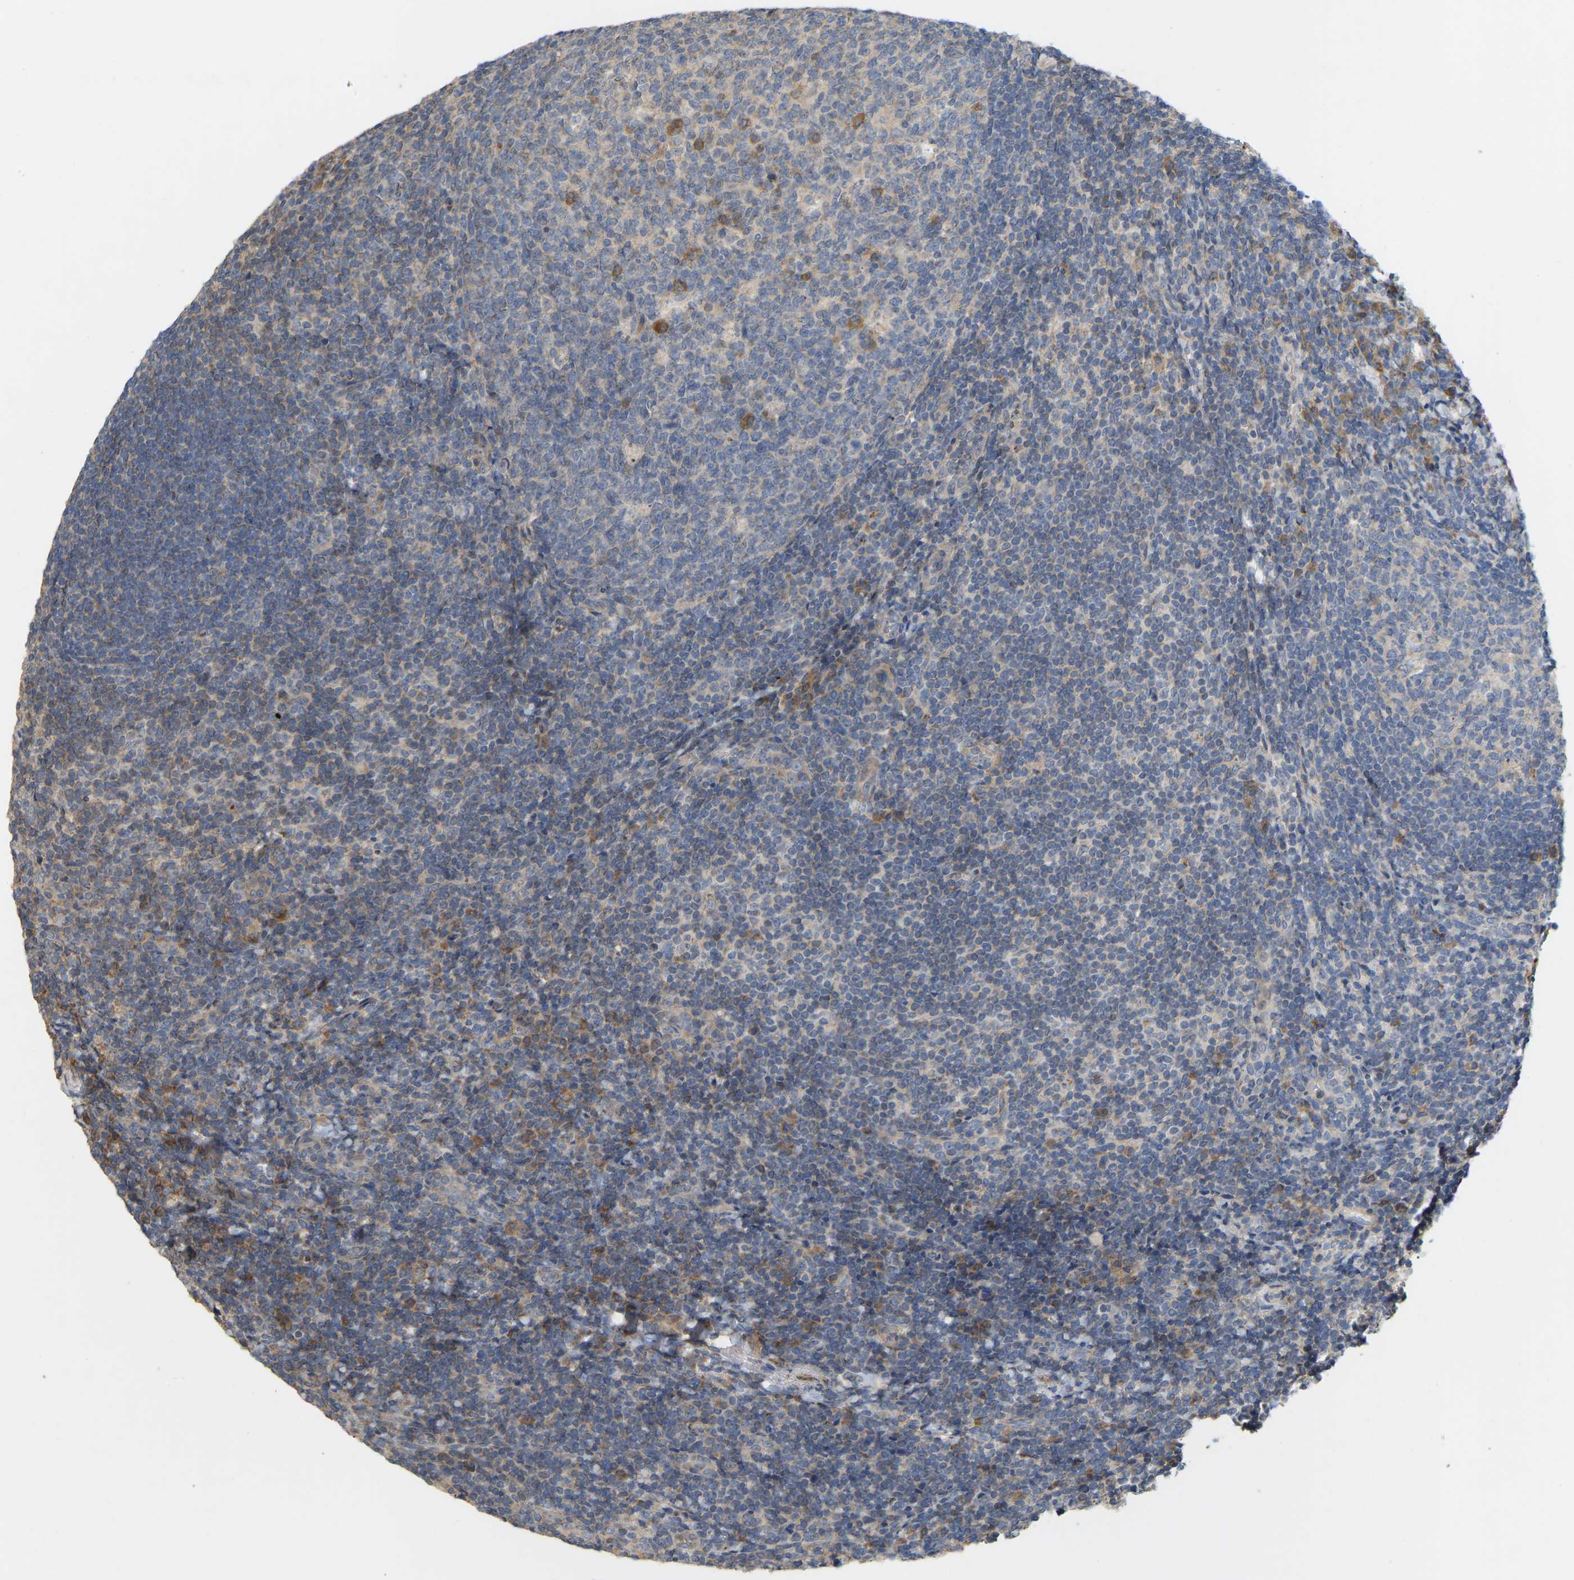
{"staining": {"intensity": "moderate", "quantity": "<25%", "location": "cytoplasmic/membranous"}, "tissue": "tonsil", "cell_type": "Germinal center cells", "image_type": "normal", "snomed": [{"axis": "morphology", "description": "Normal tissue, NOS"}, {"axis": "topography", "description": "Tonsil"}], "caption": "Immunohistochemistry (DAB) staining of normal tonsil displays moderate cytoplasmic/membranous protein expression in about <25% of germinal center cells. The protein of interest is shown in brown color, while the nuclei are stained blue.", "gene": "HACD2", "patient": {"sex": "male", "age": 37}}